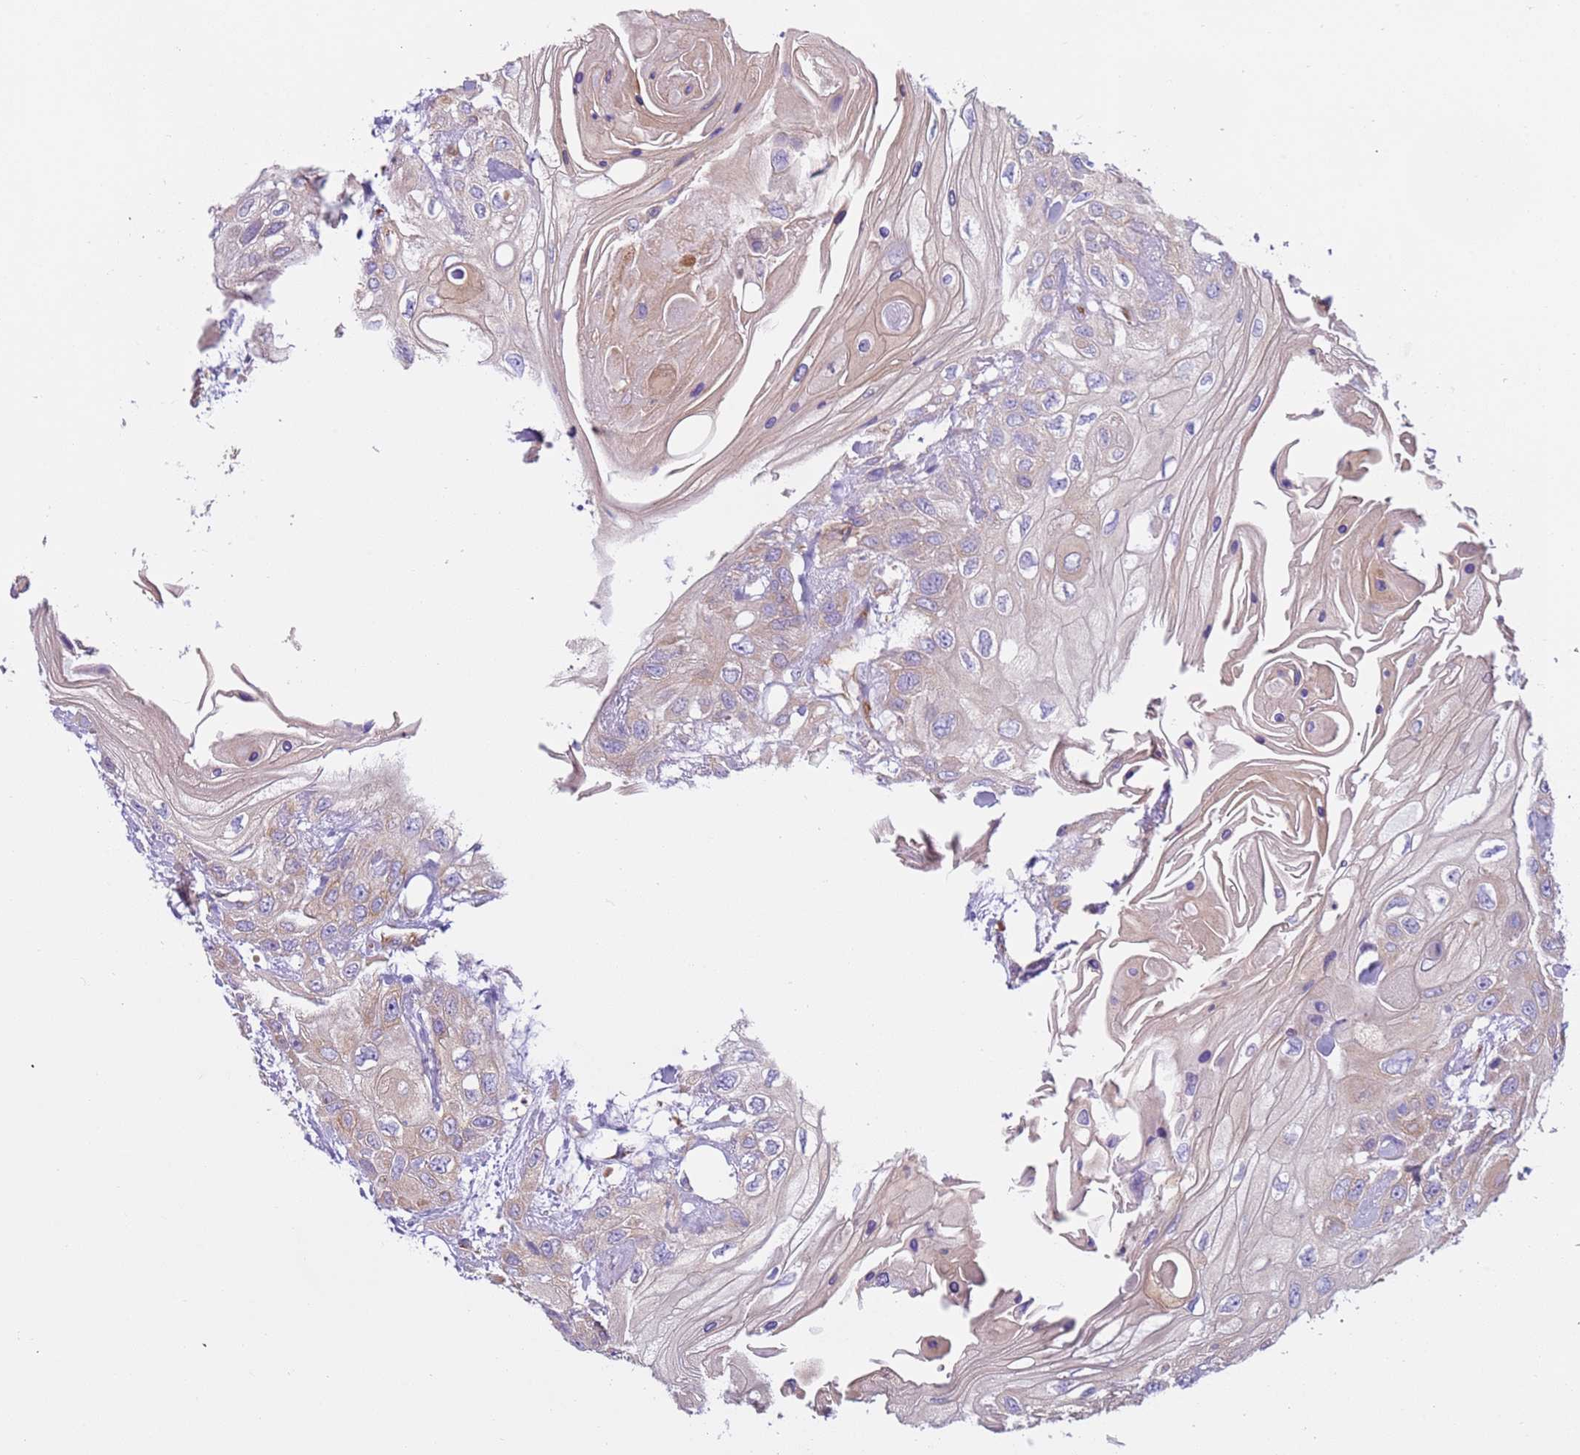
{"staining": {"intensity": "negative", "quantity": "none", "location": "none"}, "tissue": "head and neck cancer", "cell_type": "Tumor cells", "image_type": "cancer", "snomed": [{"axis": "morphology", "description": "Squamous cell carcinoma, NOS"}, {"axis": "topography", "description": "Head-Neck"}], "caption": "This is a histopathology image of immunohistochemistry staining of head and neck squamous cell carcinoma, which shows no expression in tumor cells.", "gene": "VARS1", "patient": {"sex": "female", "age": 43}}